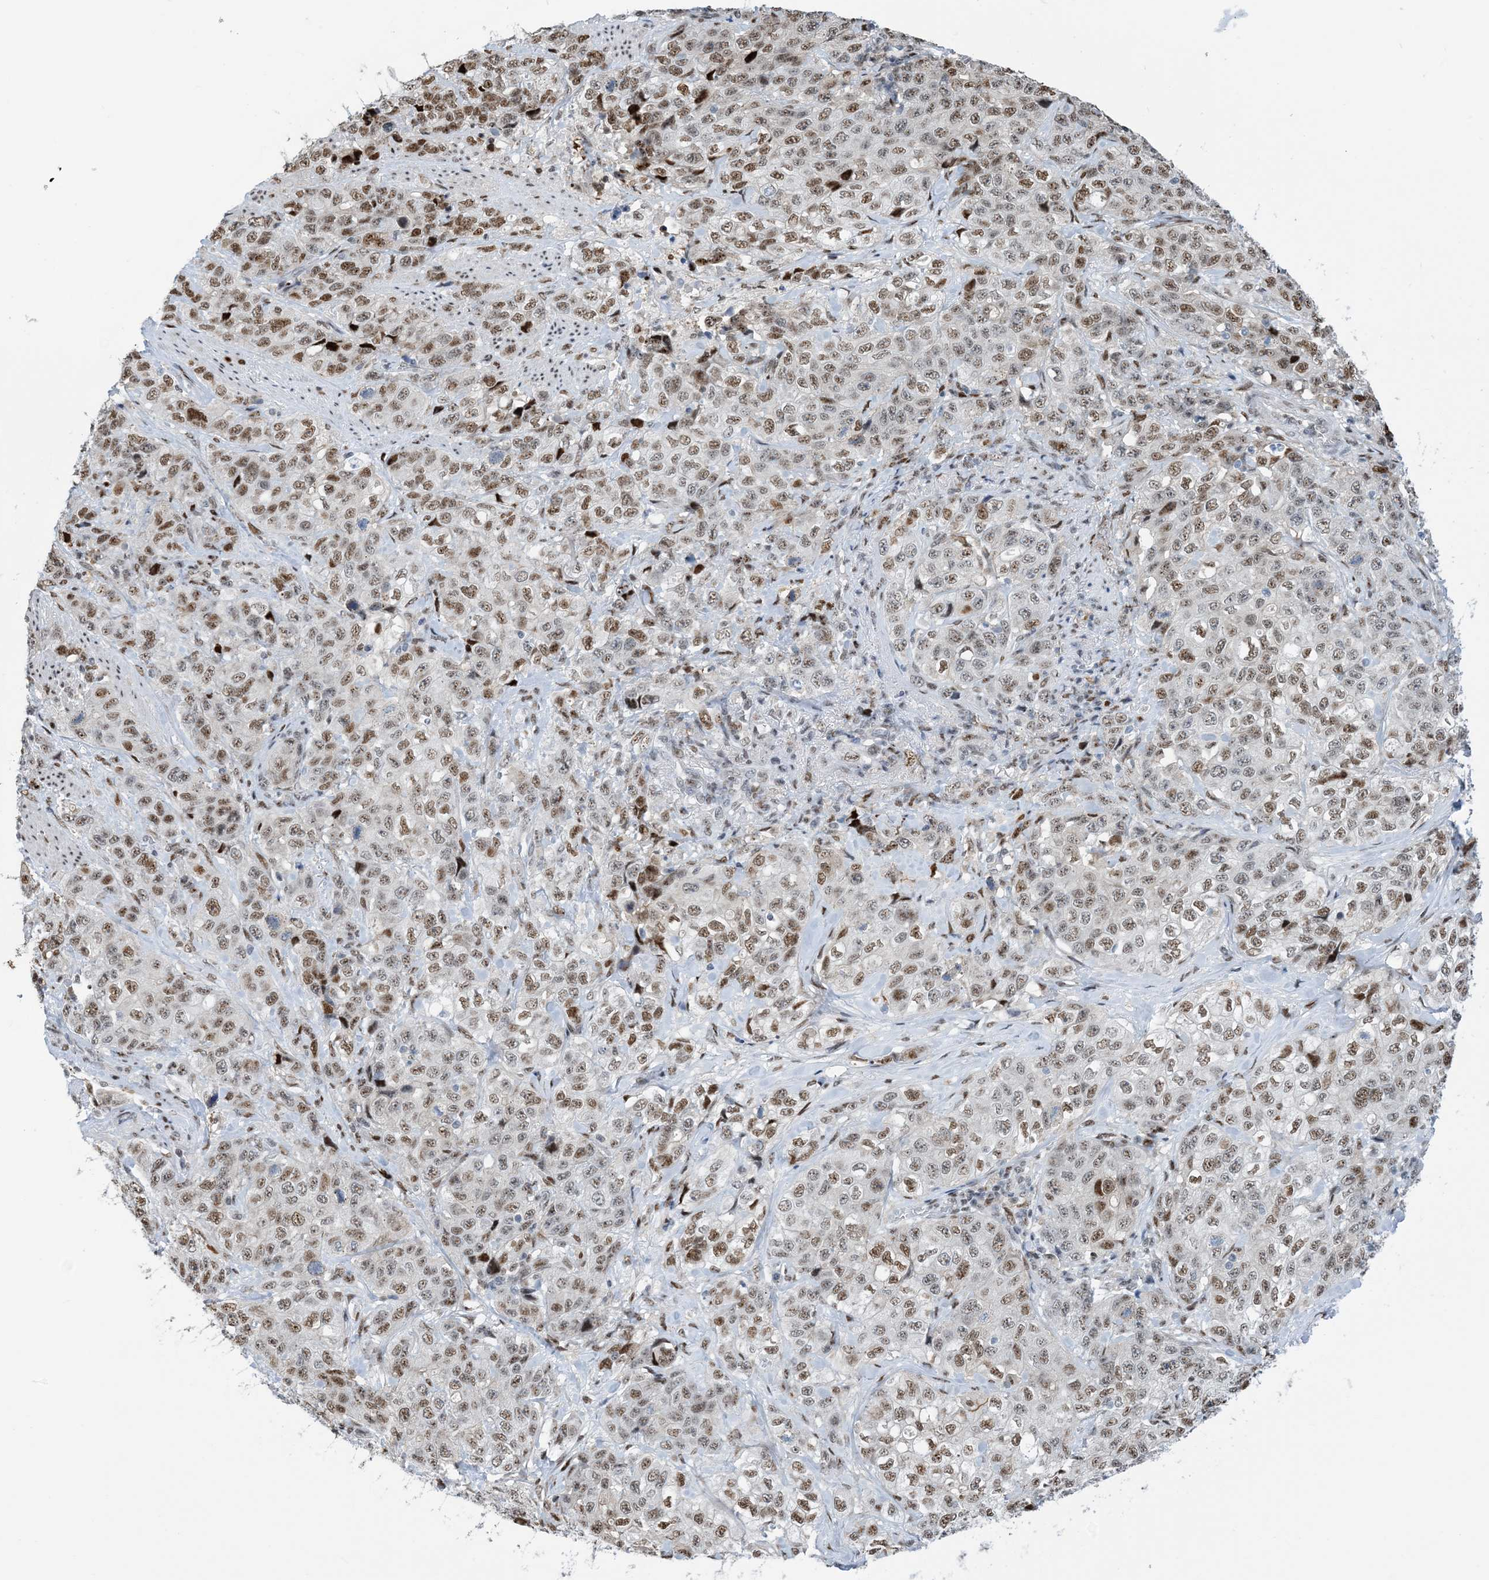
{"staining": {"intensity": "moderate", "quantity": ">75%", "location": "nuclear"}, "tissue": "stomach cancer", "cell_type": "Tumor cells", "image_type": "cancer", "snomed": [{"axis": "morphology", "description": "Adenocarcinoma, NOS"}, {"axis": "topography", "description": "Stomach"}], "caption": "Stomach cancer (adenocarcinoma) was stained to show a protein in brown. There is medium levels of moderate nuclear positivity in about >75% of tumor cells.", "gene": "HEMK1", "patient": {"sex": "male", "age": 48}}